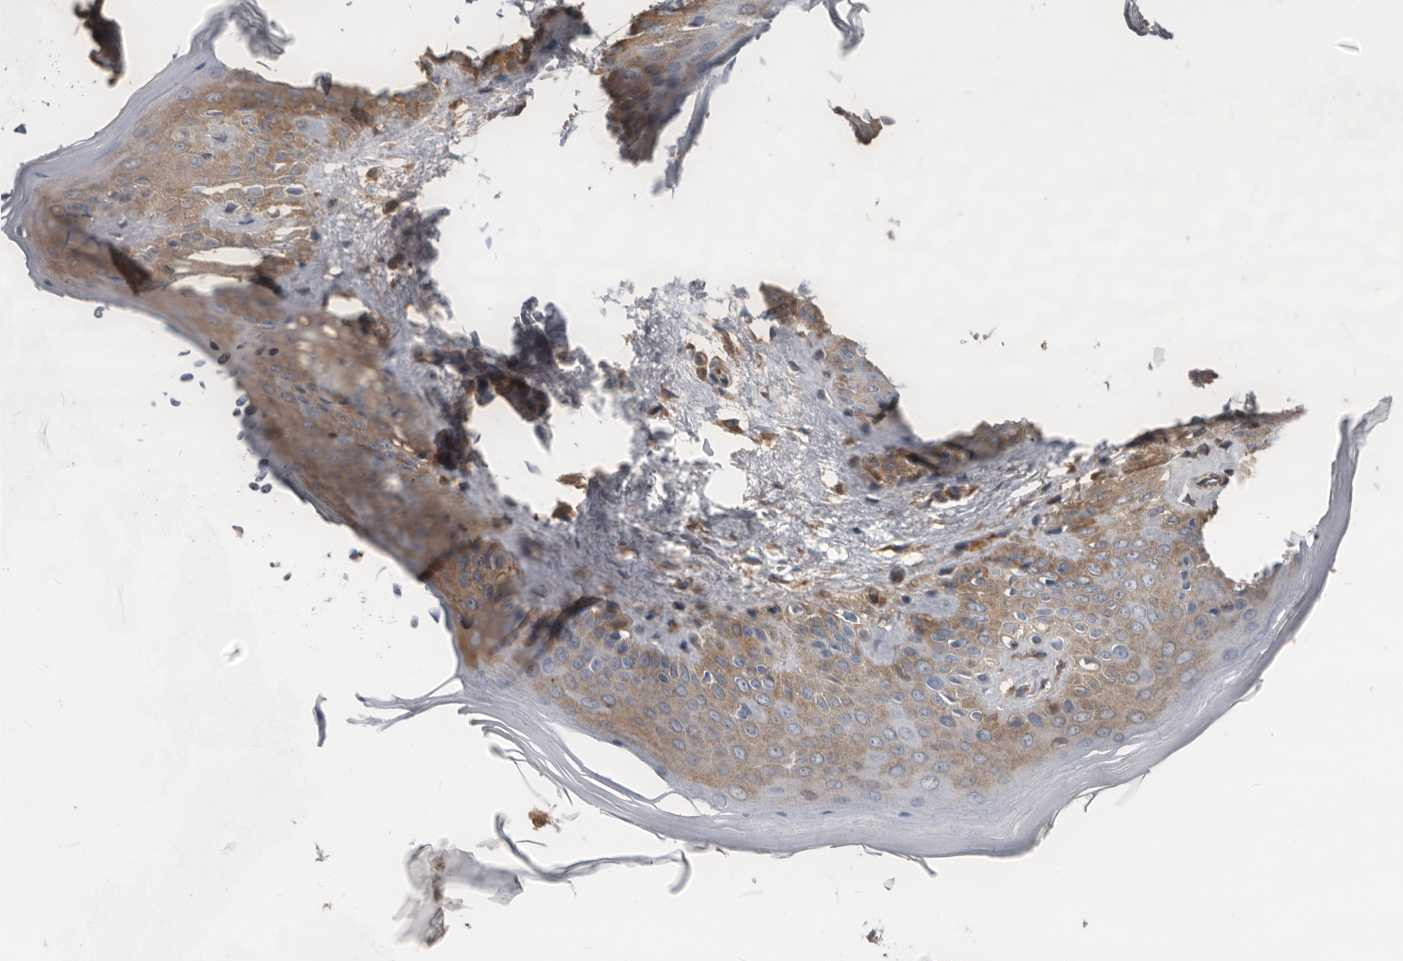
{"staining": {"intensity": "weak", "quantity": ">75%", "location": "cytoplasmic/membranous"}, "tissue": "skin", "cell_type": "Fibroblasts", "image_type": "normal", "snomed": [{"axis": "morphology", "description": "Normal tissue, NOS"}, {"axis": "topography", "description": "Skin"}], "caption": "Immunohistochemistry of unremarkable skin displays low levels of weak cytoplasmic/membranous positivity in approximately >75% of fibroblasts.", "gene": "LRGUK", "patient": {"sex": "female", "age": 27}}